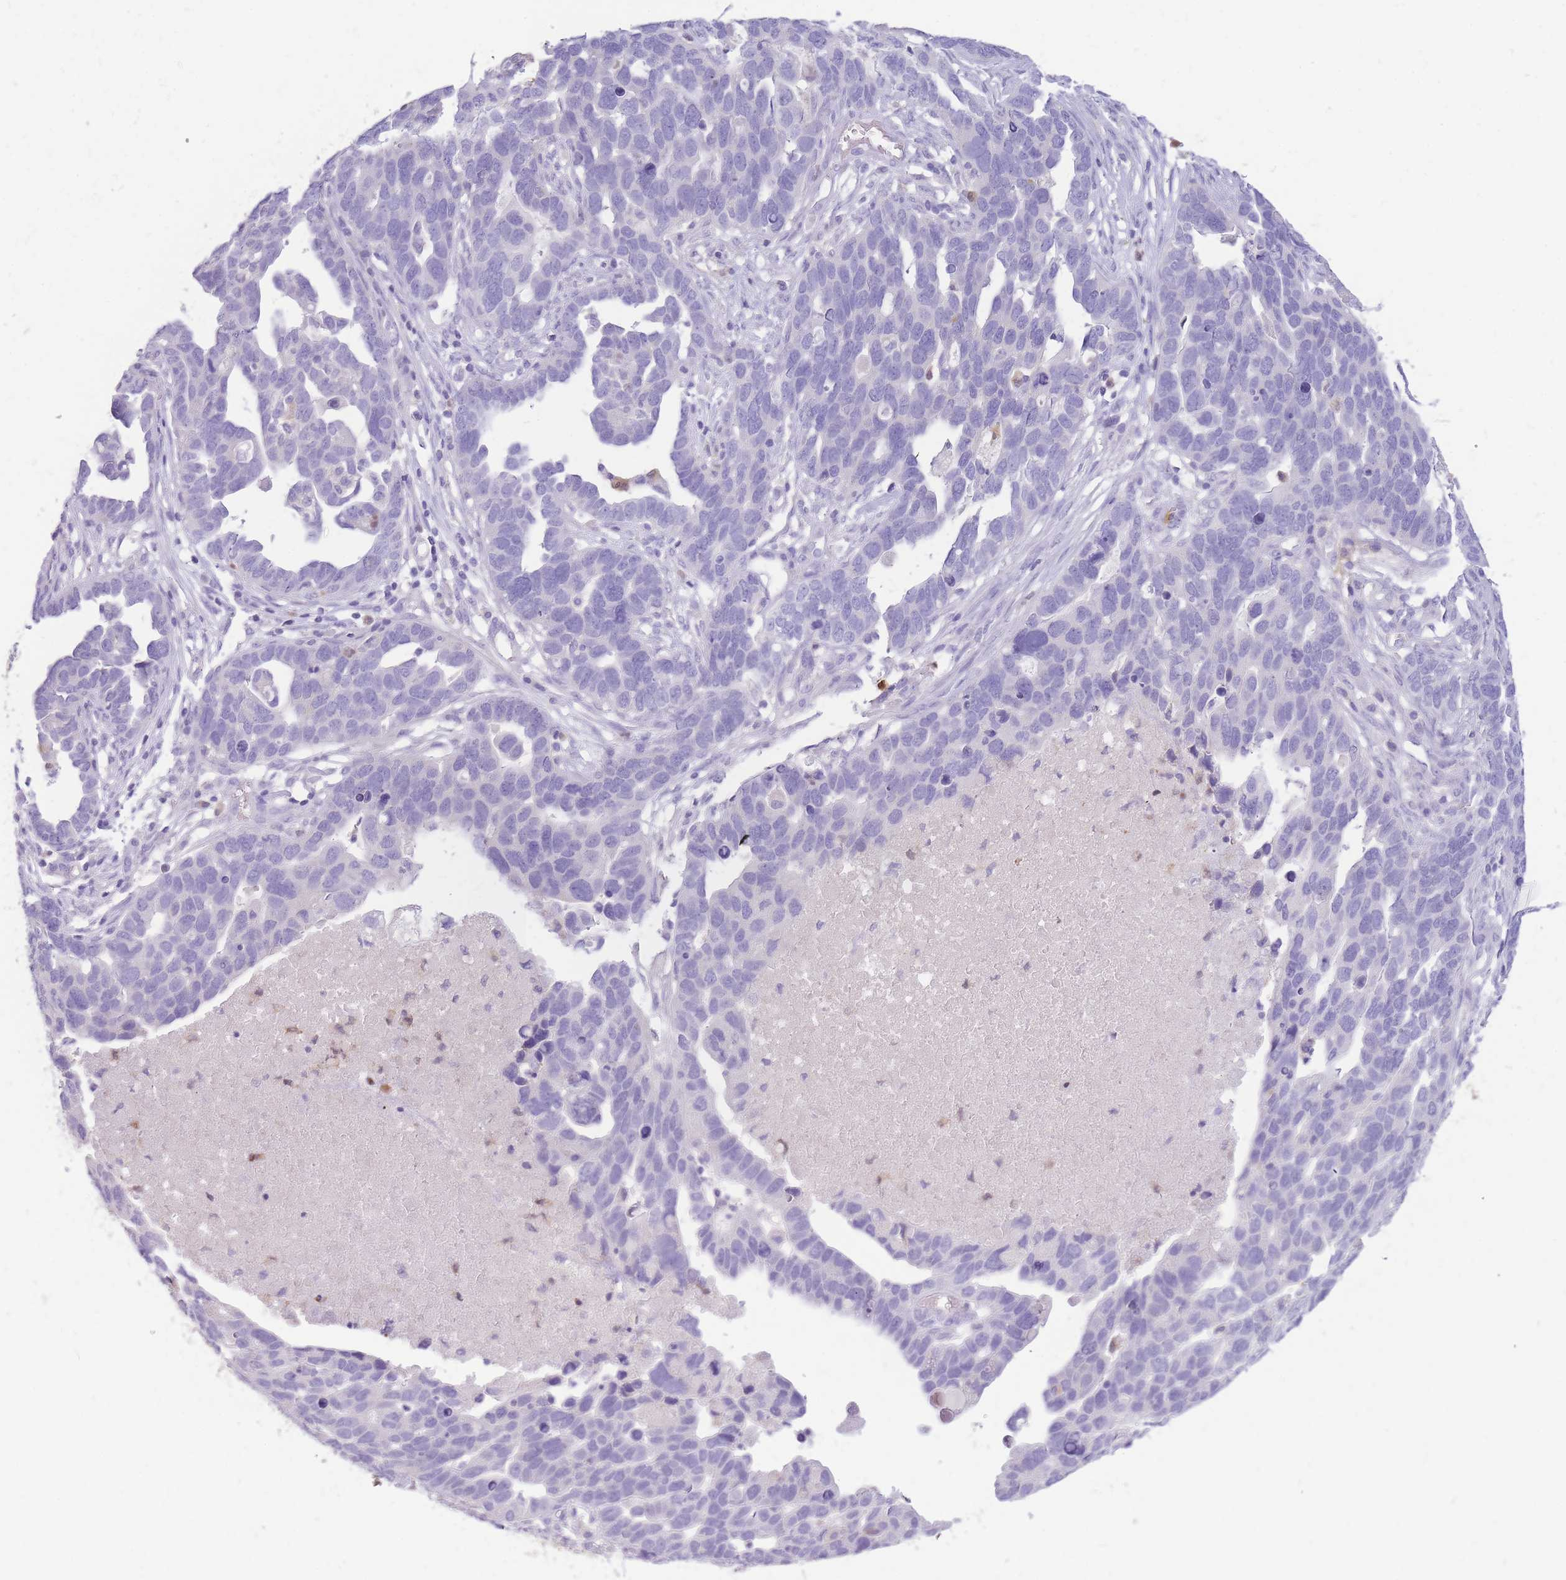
{"staining": {"intensity": "negative", "quantity": "none", "location": "none"}, "tissue": "ovarian cancer", "cell_type": "Tumor cells", "image_type": "cancer", "snomed": [{"axis": "morphology", "description": "Cystadenocarcinoma, serous, NOS"}, {"axis": "topography", "description": "Ovary"}], "caption": "Serous cystadenocarcinoma (ovarian) was stained to show a protein in brown. There is no significant positivity in tumor cells.", "gene": "TPSAB1", "patient": {"sex": "female", "age": 54}}